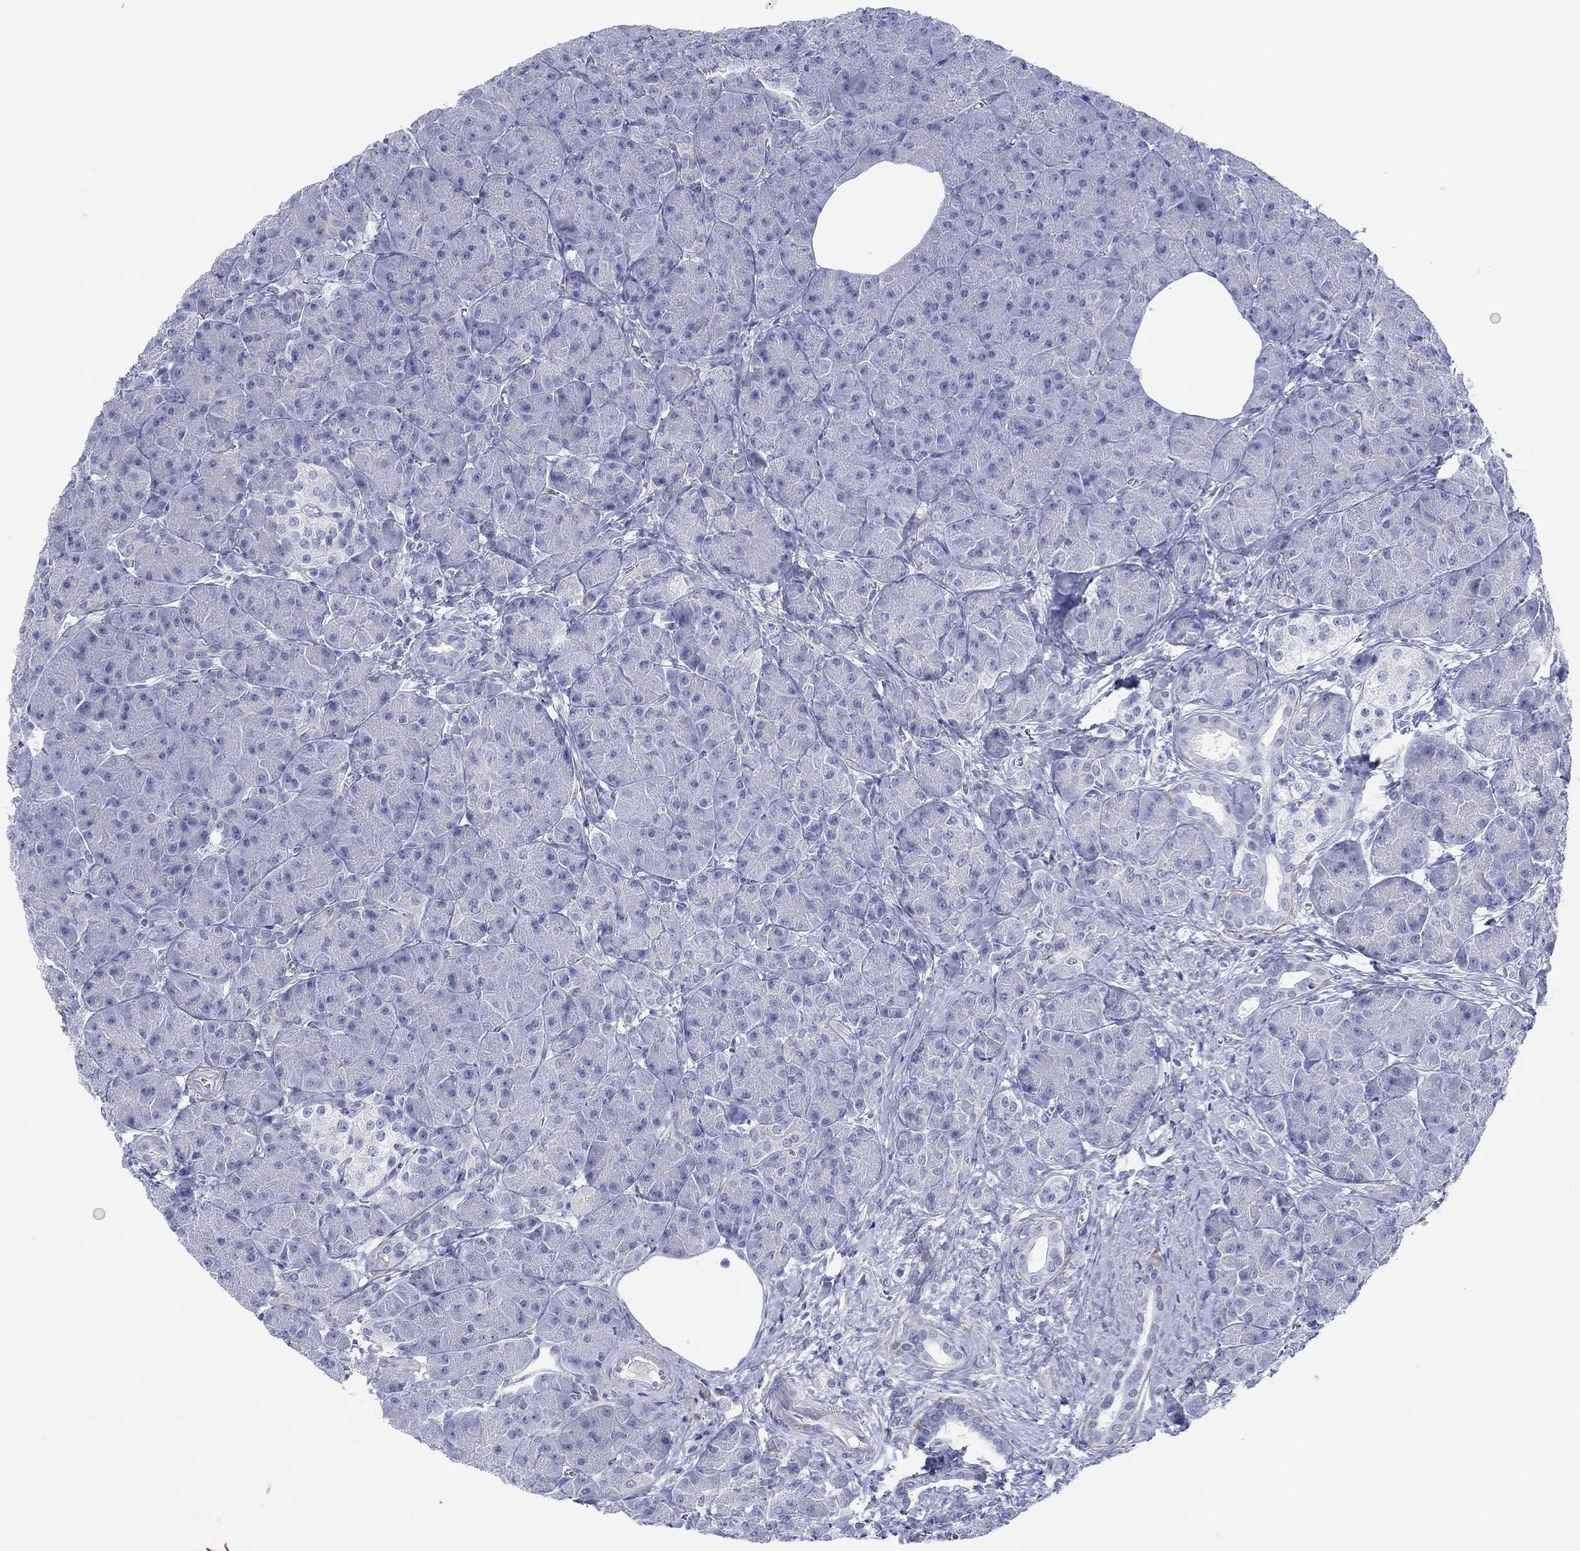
{"staining": {"intensity": "negative", "quantity": "none", "location": "none"}, "tissue": "pancreas", "cell_type": "Exocrine glandular cells", "image_type": "normal", "snomed": [{"axis": "morphology", "description": "Normal tissue, NOS"}, {"axis": "topography", "description": "Pancreas"}], "caption": "DAB immunohistochemical staining of unremarkable pancreas shows no significant positivity in exocrine glandular cells.", "gene": "PDYN", "patient": {"sex": "male", "age": 61}}